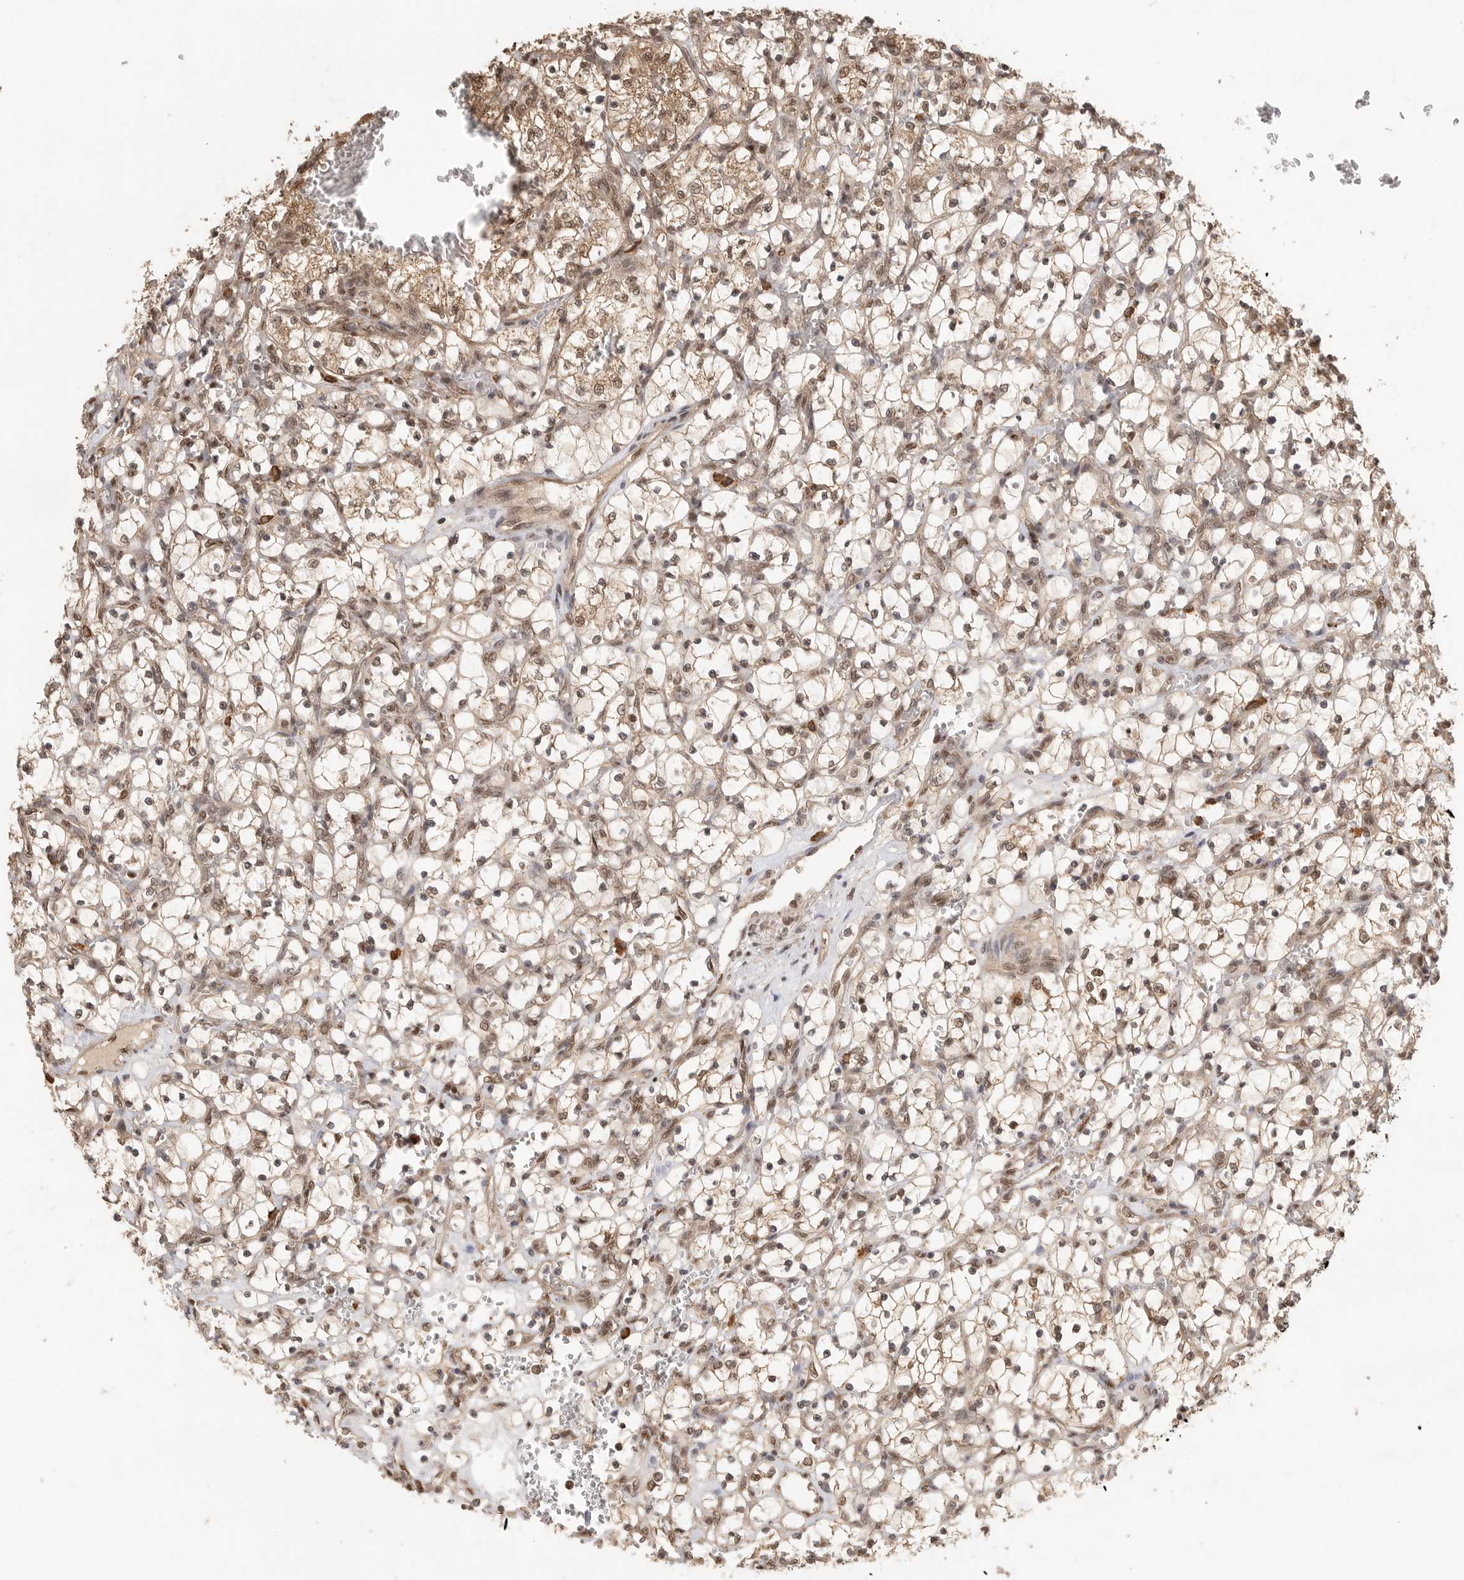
{"staining": {"intensity": "weak", "quantity": ">75%", "location": "cytoplasmic/membranous,nuclear"}, "tissue": "renal cancer", "cell_type": "Tumor cells", "image_type": "cancer", "snomed": [{"axis": "morphology", "description": "Adenocarcinoma, NOS"}, {"axis": "topography", "description": "Kidney"}], "caption": "Protein staining by immunohistochemistry (IHC) shows weak cytoplasmic/membranous and nuclear positivity in about >75% of tumor cells in renal cancer (adenocarcinoma).", "gene": "DFFA", "patient": {"sex": "female", "age": 69}}